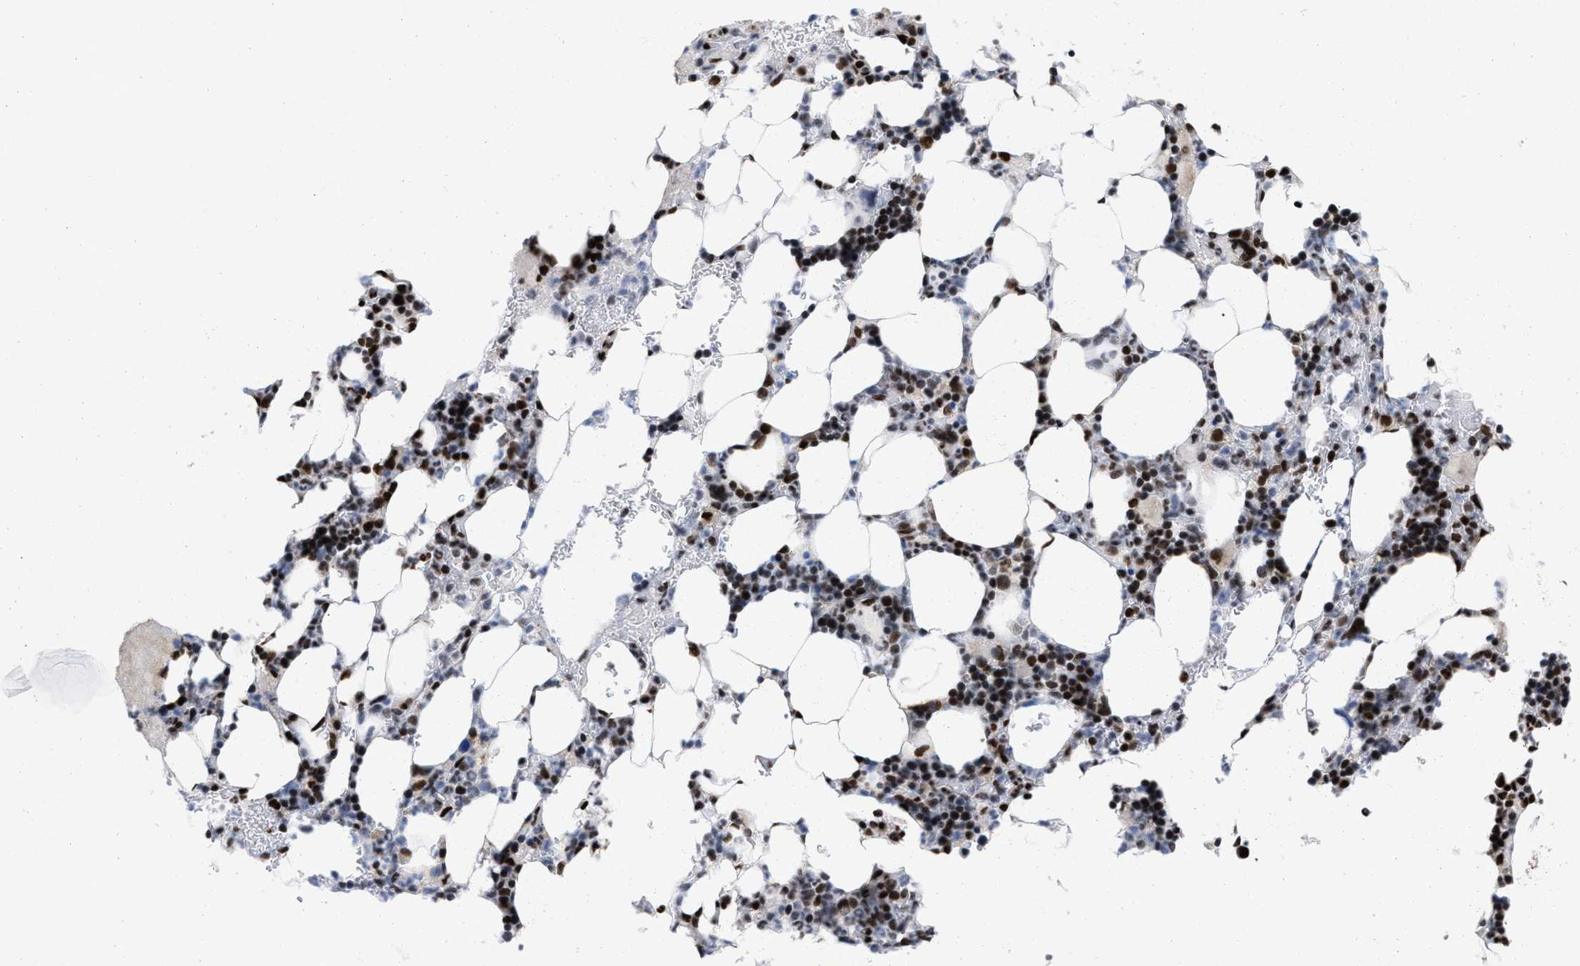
{"staining": {"intensity": "strong", "quantity": "25%-75%", "location": "nuclear"}, "tissue": "bone marrow", "cell_type": "Hematopoietic cells", "image_type": "normal", "snomed": [{"axis": "morphology", "description": "Normal tissue, NOS"}, {"axis": "topography", "description": "Bone marrow"}], "caption": "Brown immunohistochemical staining in benign human bone marrow exhibits strong nuclear staining in about 25%-75% of hematopoietic cells.", "gene": "CREB1", "patient": {"sex": "female", "age": 81}}